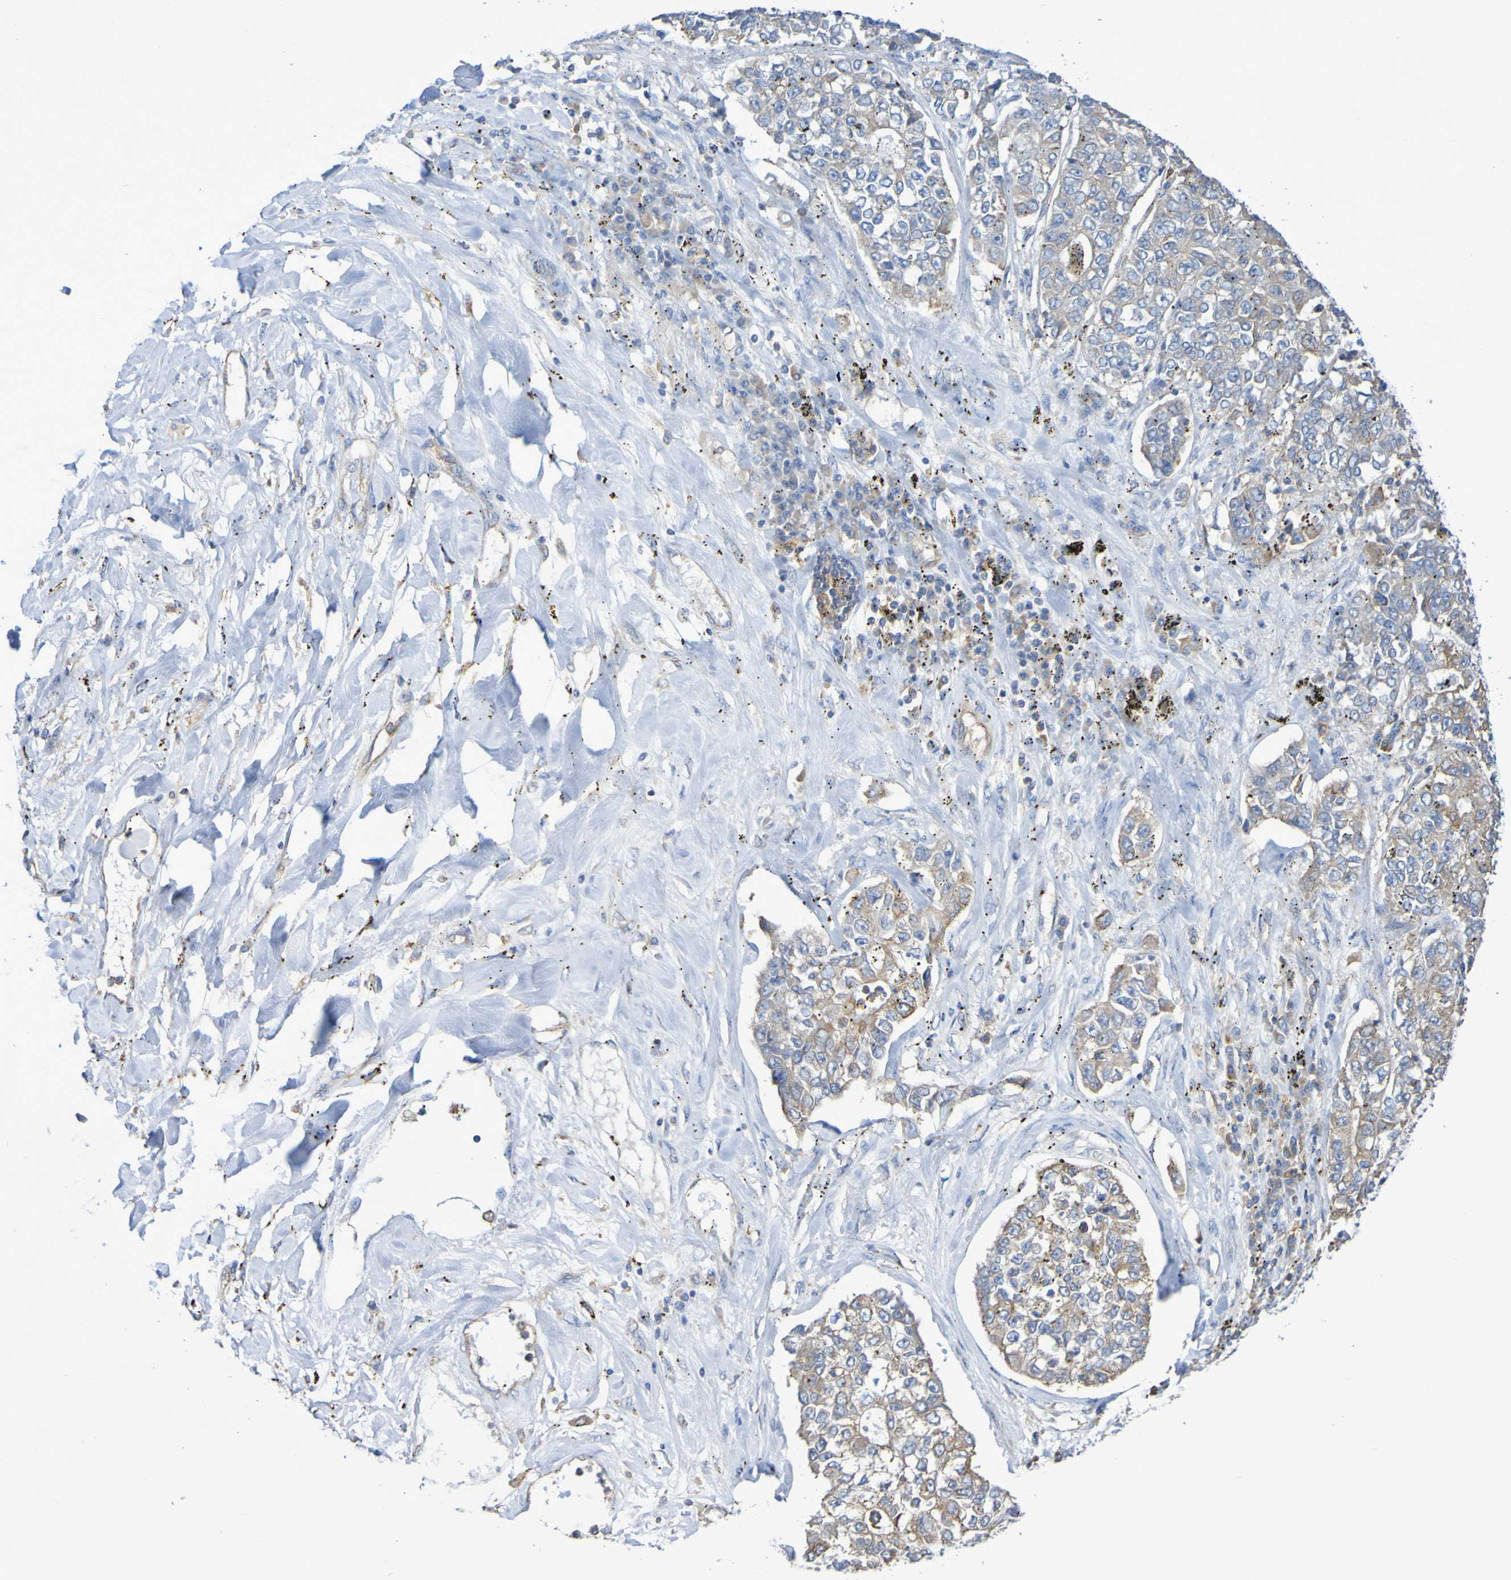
{"staining": {"intensity": "weak", "quantity": "25%-75%", "location": "cytoplasmic/membranous"}, "tissue": "lung cancer", "cell_type": "Tumor cells", "image_type": "cancer", "snomed": [{"axis": "morphology", "description": "Adenocarcinoma, NOS"}, {"axis": "topography", "description": "Lung"}], "caption": "An IHC histopathology image of tumor tissue is shown. Protein staining in brown labels weak cytoplasmic/membranous positivity in adenocarcinoma (lung) within tumor cells.", "gene": "SYNJ1", "patient": {"sex": "male", "age": 49}}